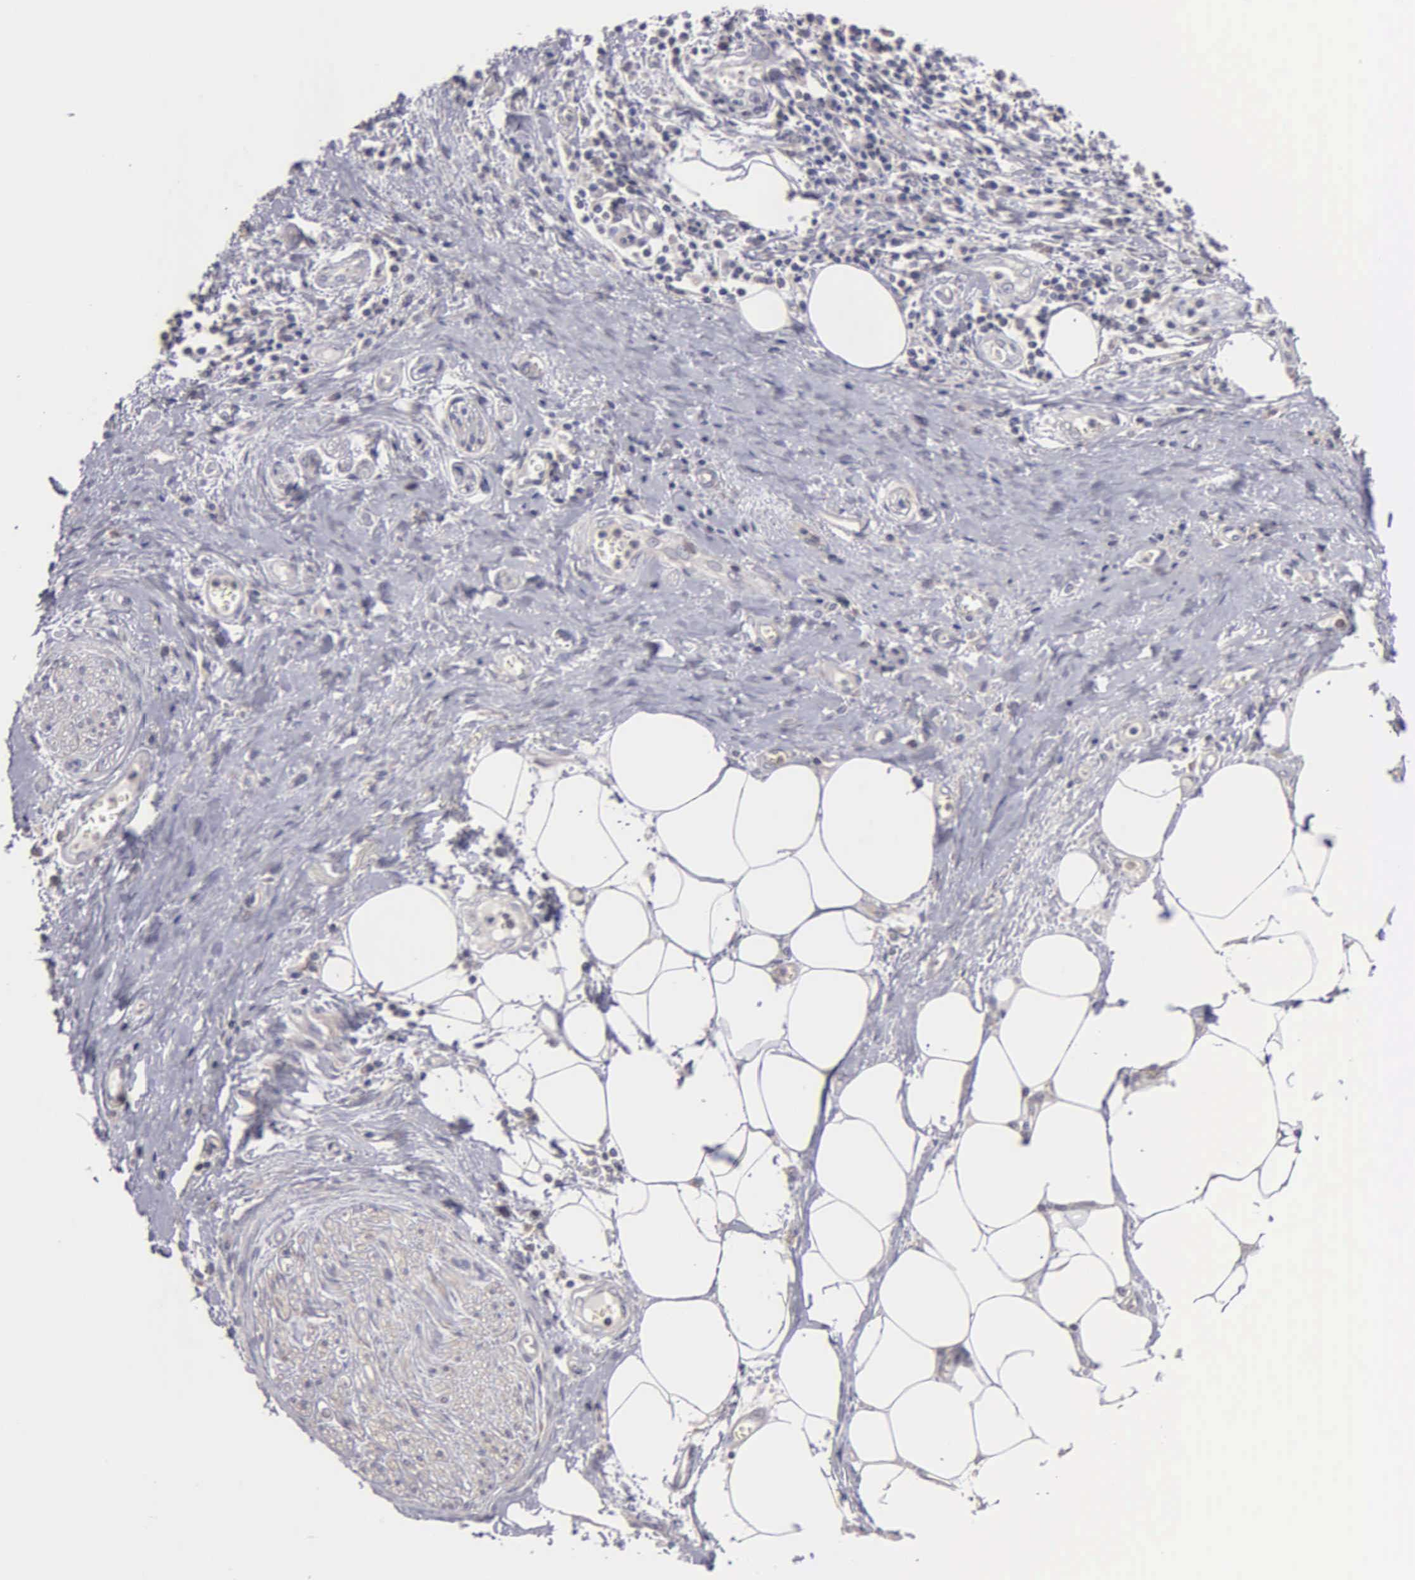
{"staining": {"intensity": "negative", "quantity": "none", "location": "none"}, "tissue": "pancreatic cancer", "cell_type": "Tumor cells", "image_type": "cancer", "snomed": [{"axis": "morphology", "description": "Adenocarcinoma, NOS"}, {"axis": "topography", "description": "Pancreas"}], "caption": "High power microscopy image of an immunohistochemistry (IHC) image of pancreatic cancer, revealing no significant expression in tumor cells. (DAB (3,3'-diaminobenzidine) immunohistochemistry (IHC) with hematoxylin counter stain).", "gene": "BRD1", "patient": {"sex": "female", "age": 70}}